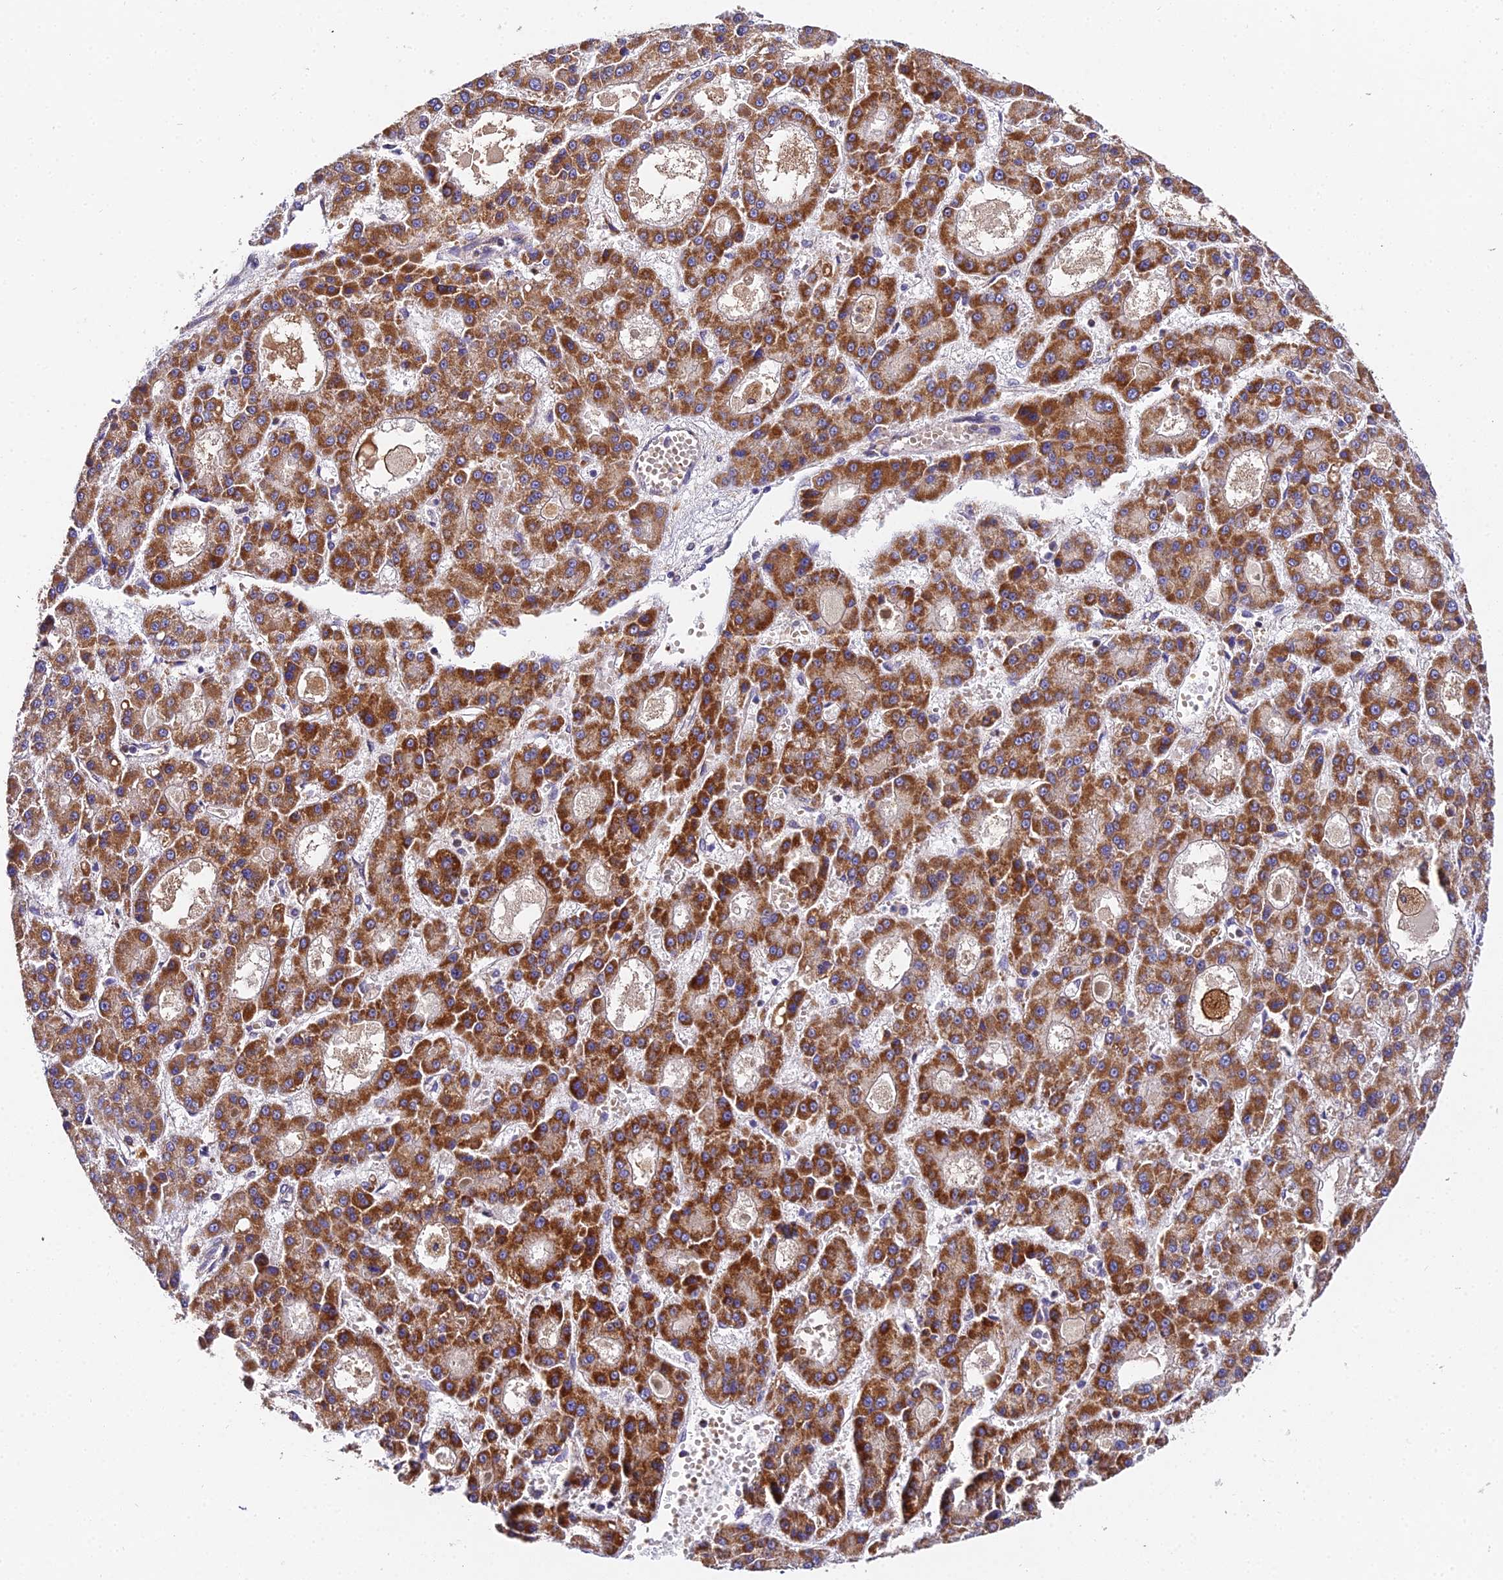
{"staining": {"intensity": "strong", "quantity": ">75%", "location": "cytoplasmic/membranous"}, "tissue": "liver cancer", "cell_type": "Tumor cells", "image_type": "cancer", "snomed": [{"axis": "morphology", "description": "Carcinoma, Hepatocellular, NOS"}, {"axis": "topography", "description": "Liver"}], "caption": "Tumor cells show strong cytoplasmic/membranous positivity in about >75% of cells in liver cancer.", "gene": "ZBED8", "patient": {"sex": "male", "age": 70}}